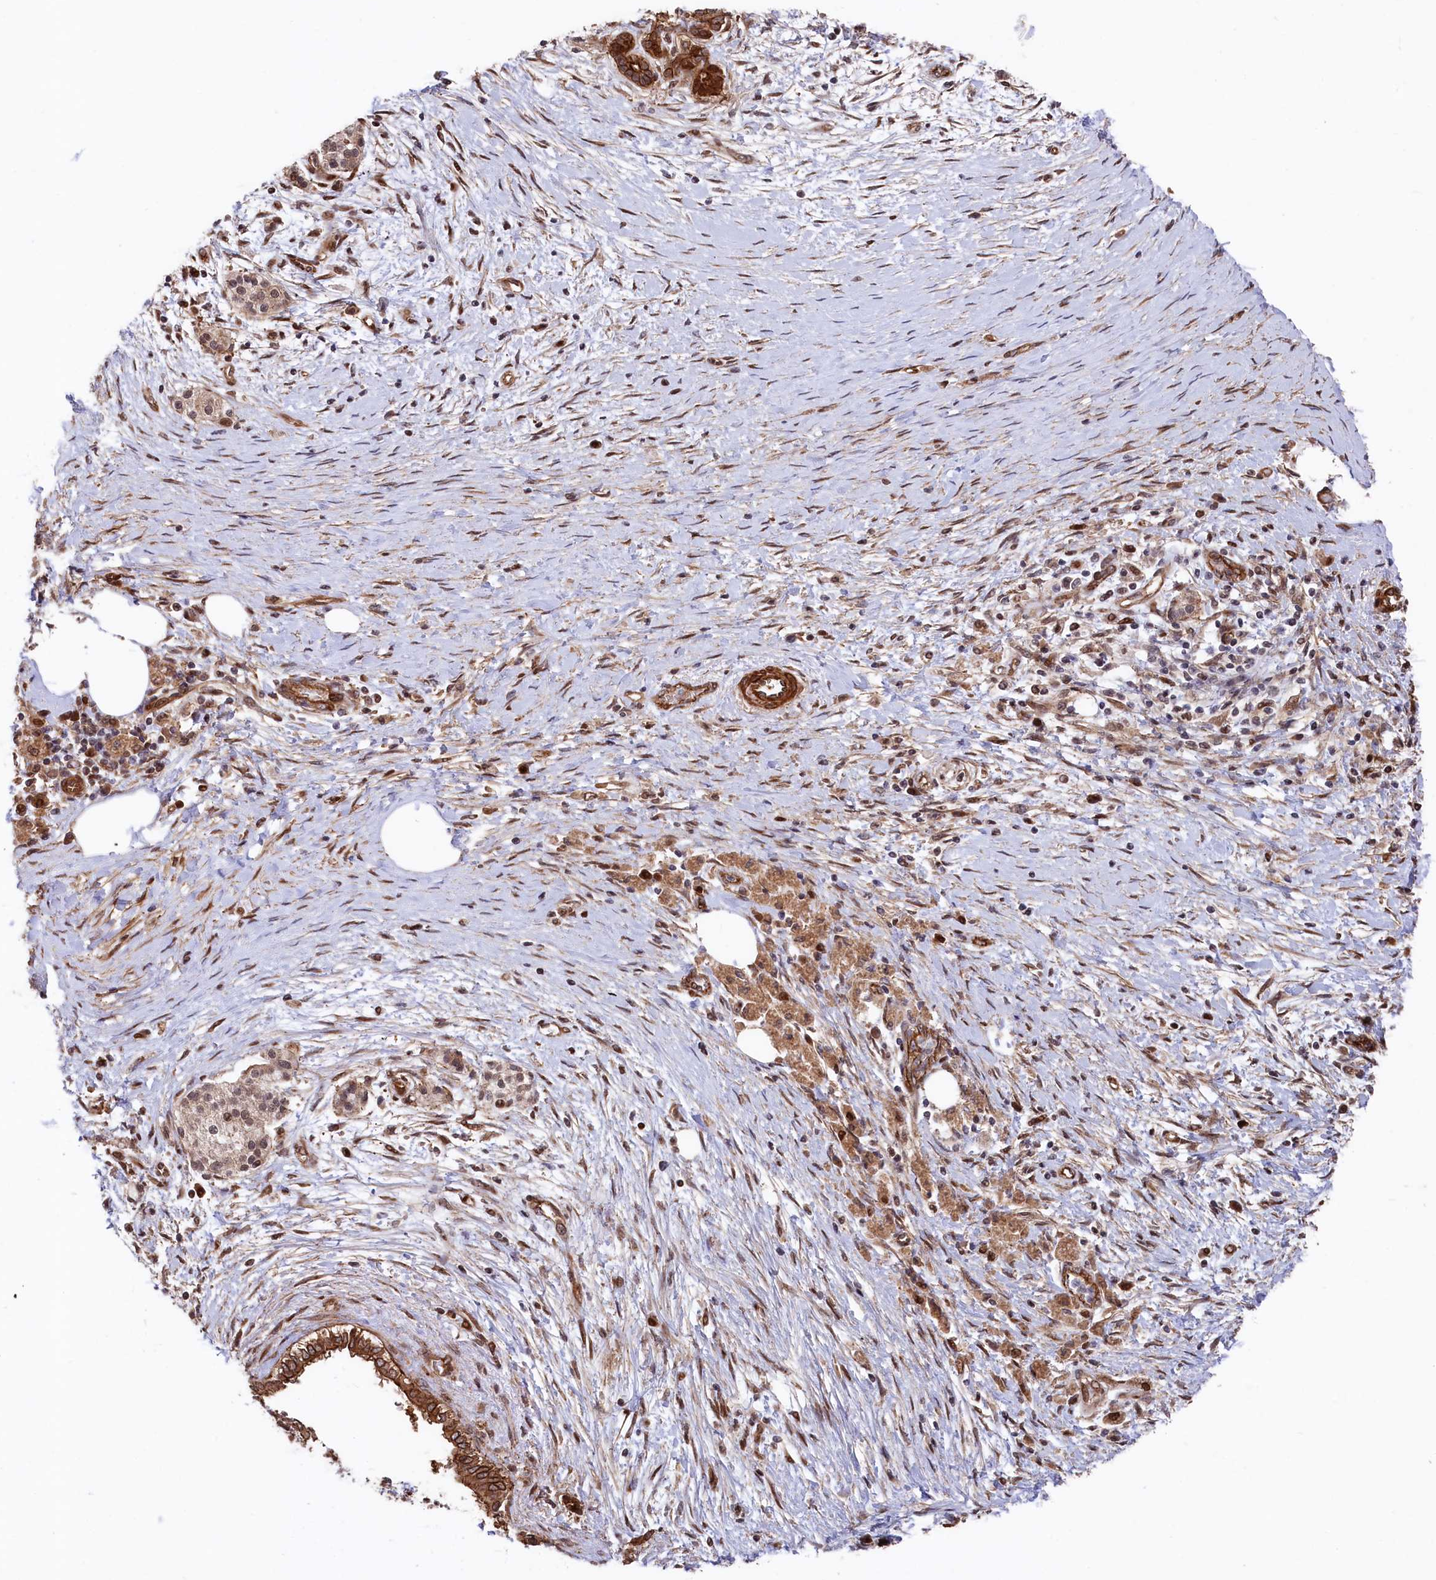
{"staining": {"intensity": "strong", "quantity": ">75%", "location": "cytoplasmic/membranous"}, "tissue": "pancreatic cancer", "cell_type": "Tumor cells", "image_type": "cancer", "snomed": [{"axis": "morphology", "description": "Adenocarcinoma, NOS"}, {"axis": "topography", "description": "Pancreas"}], "caption": "A brown stain labels strong cytoplasmic/membranous positivity of a protein in pancreatic cancer (adenocarcinoma) tumor cells.", "gene": "TNKS1BP1", "patient": {"sex": "male", "age": 58}}